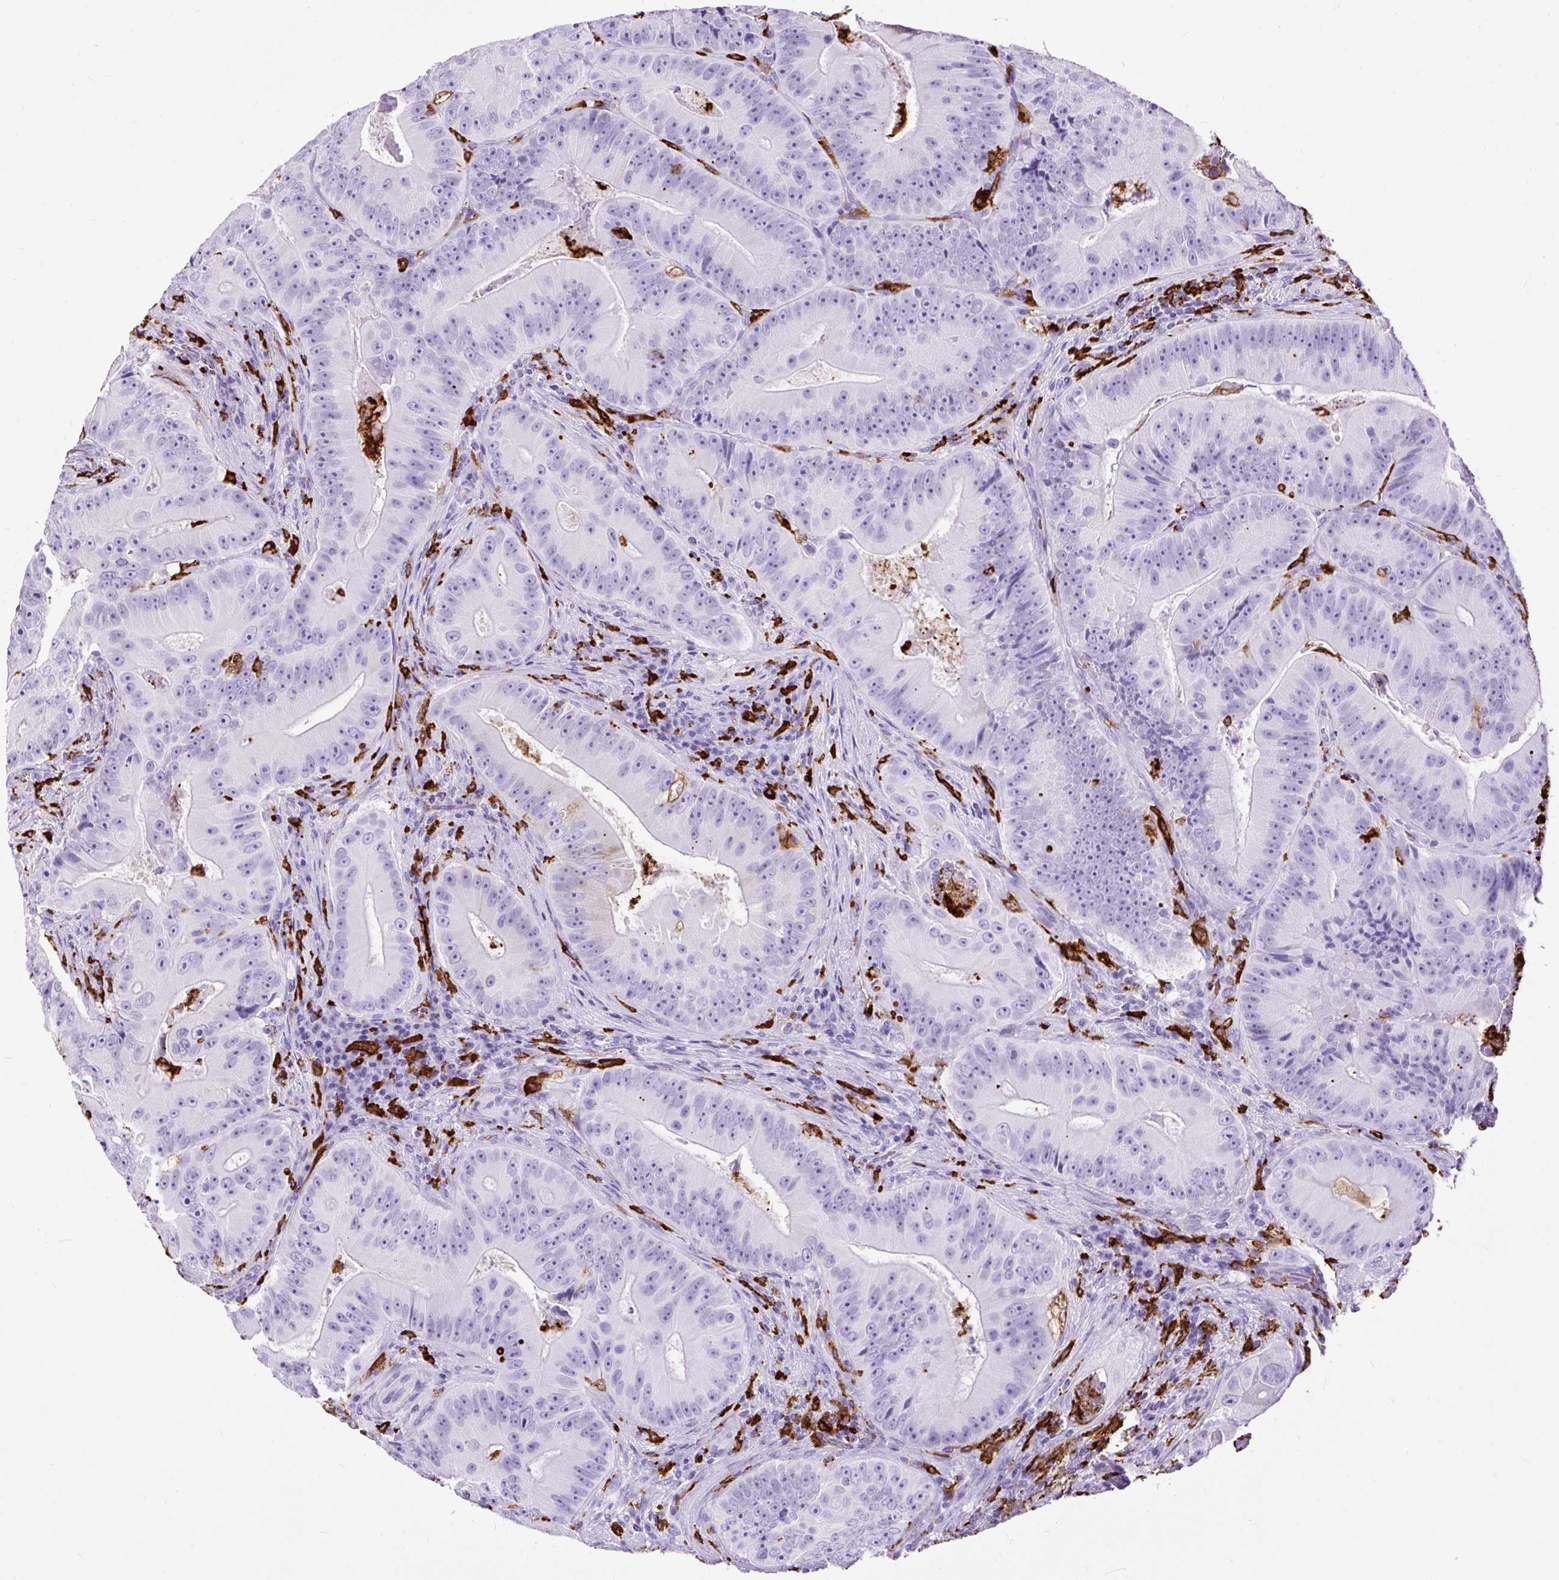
{"staining": {"intensity": "negative", "quantity": "none", "location": "none"}, "tissue": "colorectal cancer", "cell_type": "Tumor cells", "image_type": "cancer", "snomed": [{"axis": "morphology", "description": "Adenocarcinoma, NOS"}, {"axis": "topography", "description": "Colon"}], "caption": "High power microscopy micrograph of an immunohistochemistry (IHC) histopathology image of colorectal adenocarcinoma, revealing no significant expression in tumor cells.", "gene": "HLA-DRA", "patient": {"sex": "female", "age": 86}}